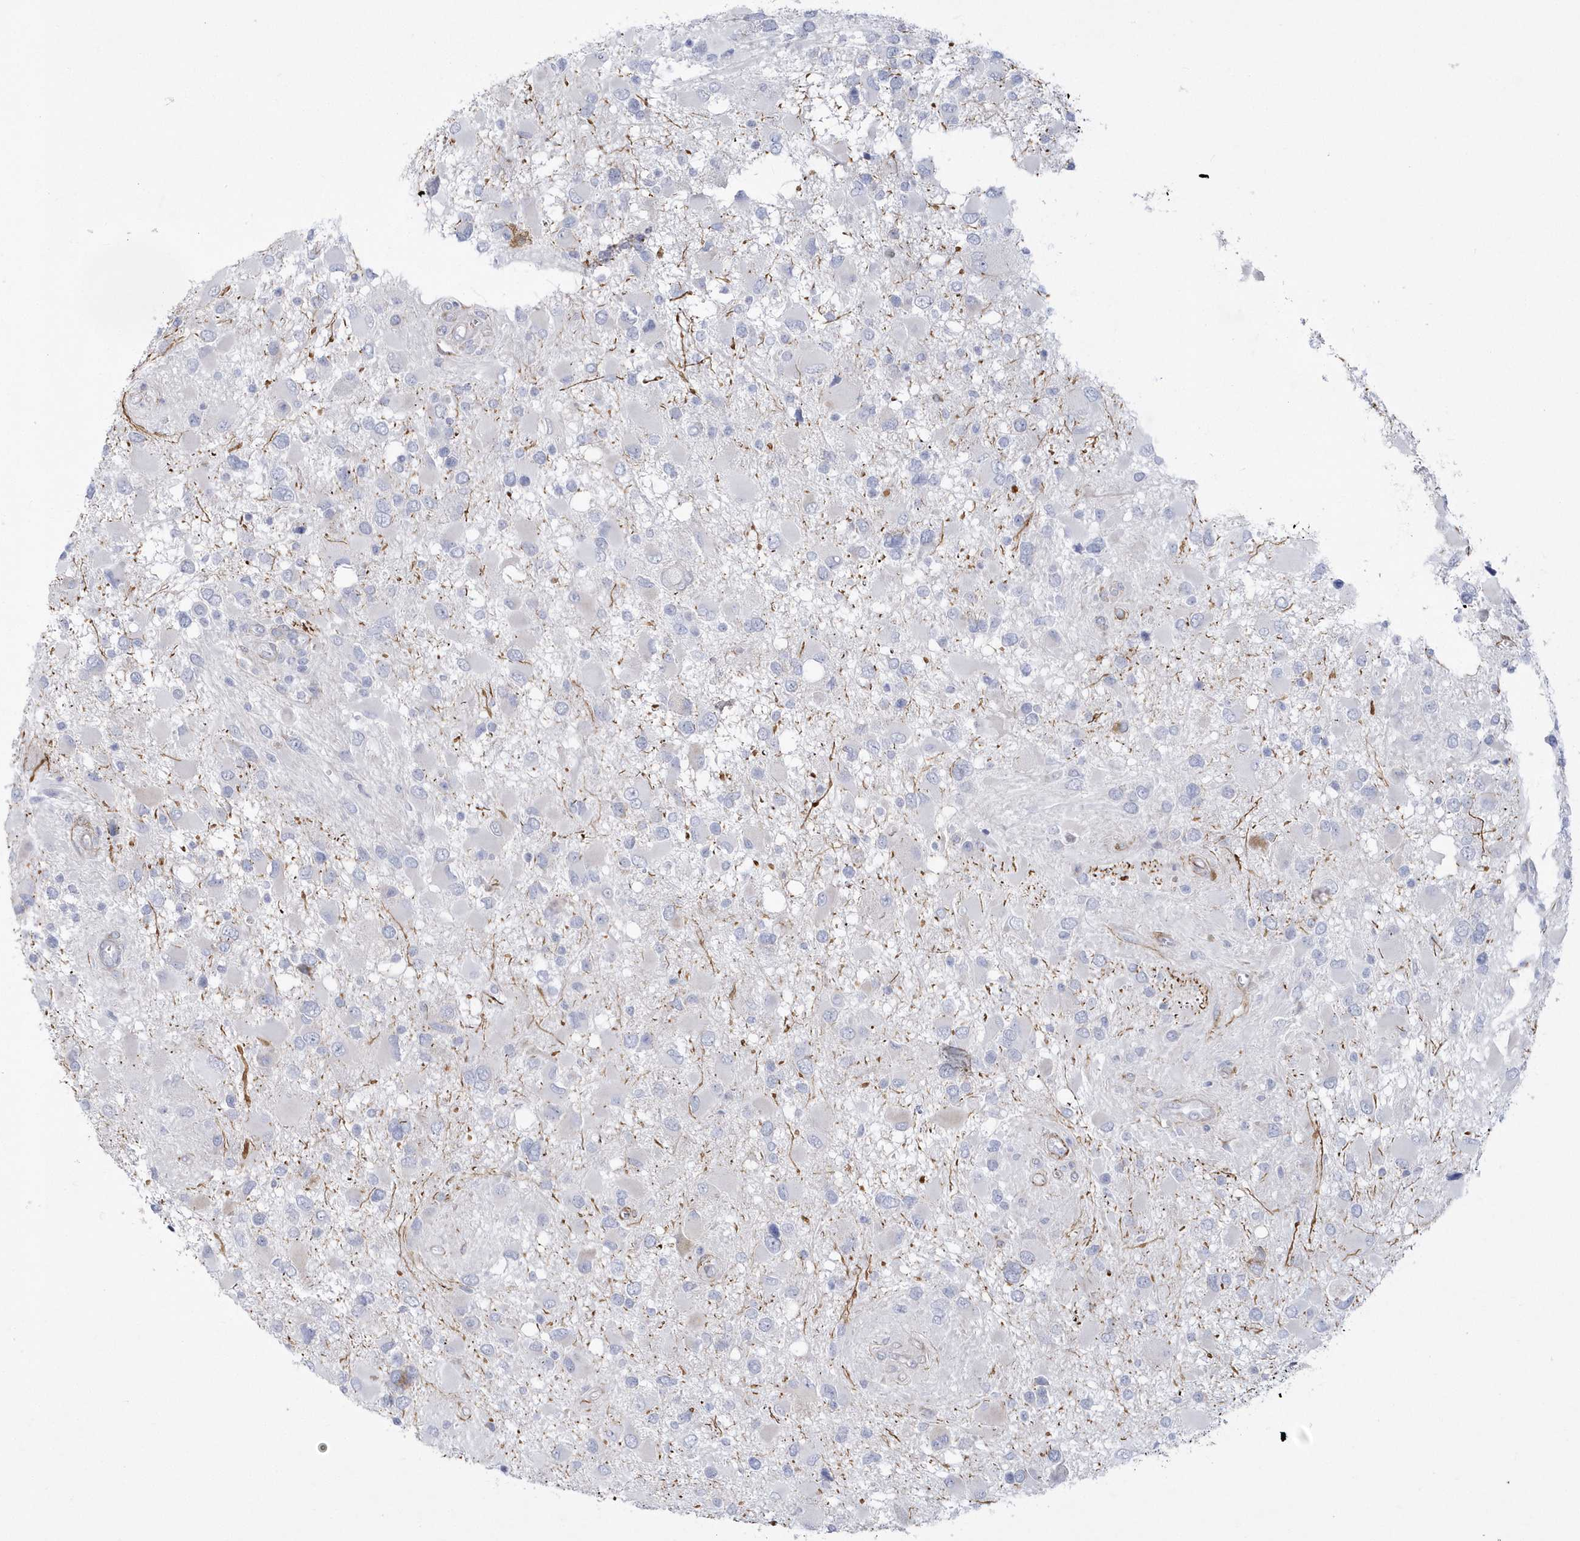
{"staining": {"intensity": "negative", "quantity": "none", "location": "none"}, "tissue": "glioma", "cell_type": "Tumor cells", "image_type": "cancer", "snomed": [{"axis": "morphology", "description": "Glioma, malignant, High grade"}, {"axis": "topography", "description": "Brain"}], "caption": "Immunohistochemistry (IHC) of human glioma demonstrates no expression in tumor cells.", "gene": "WDR27", "patient": {"sex": "male", "age": 53}}